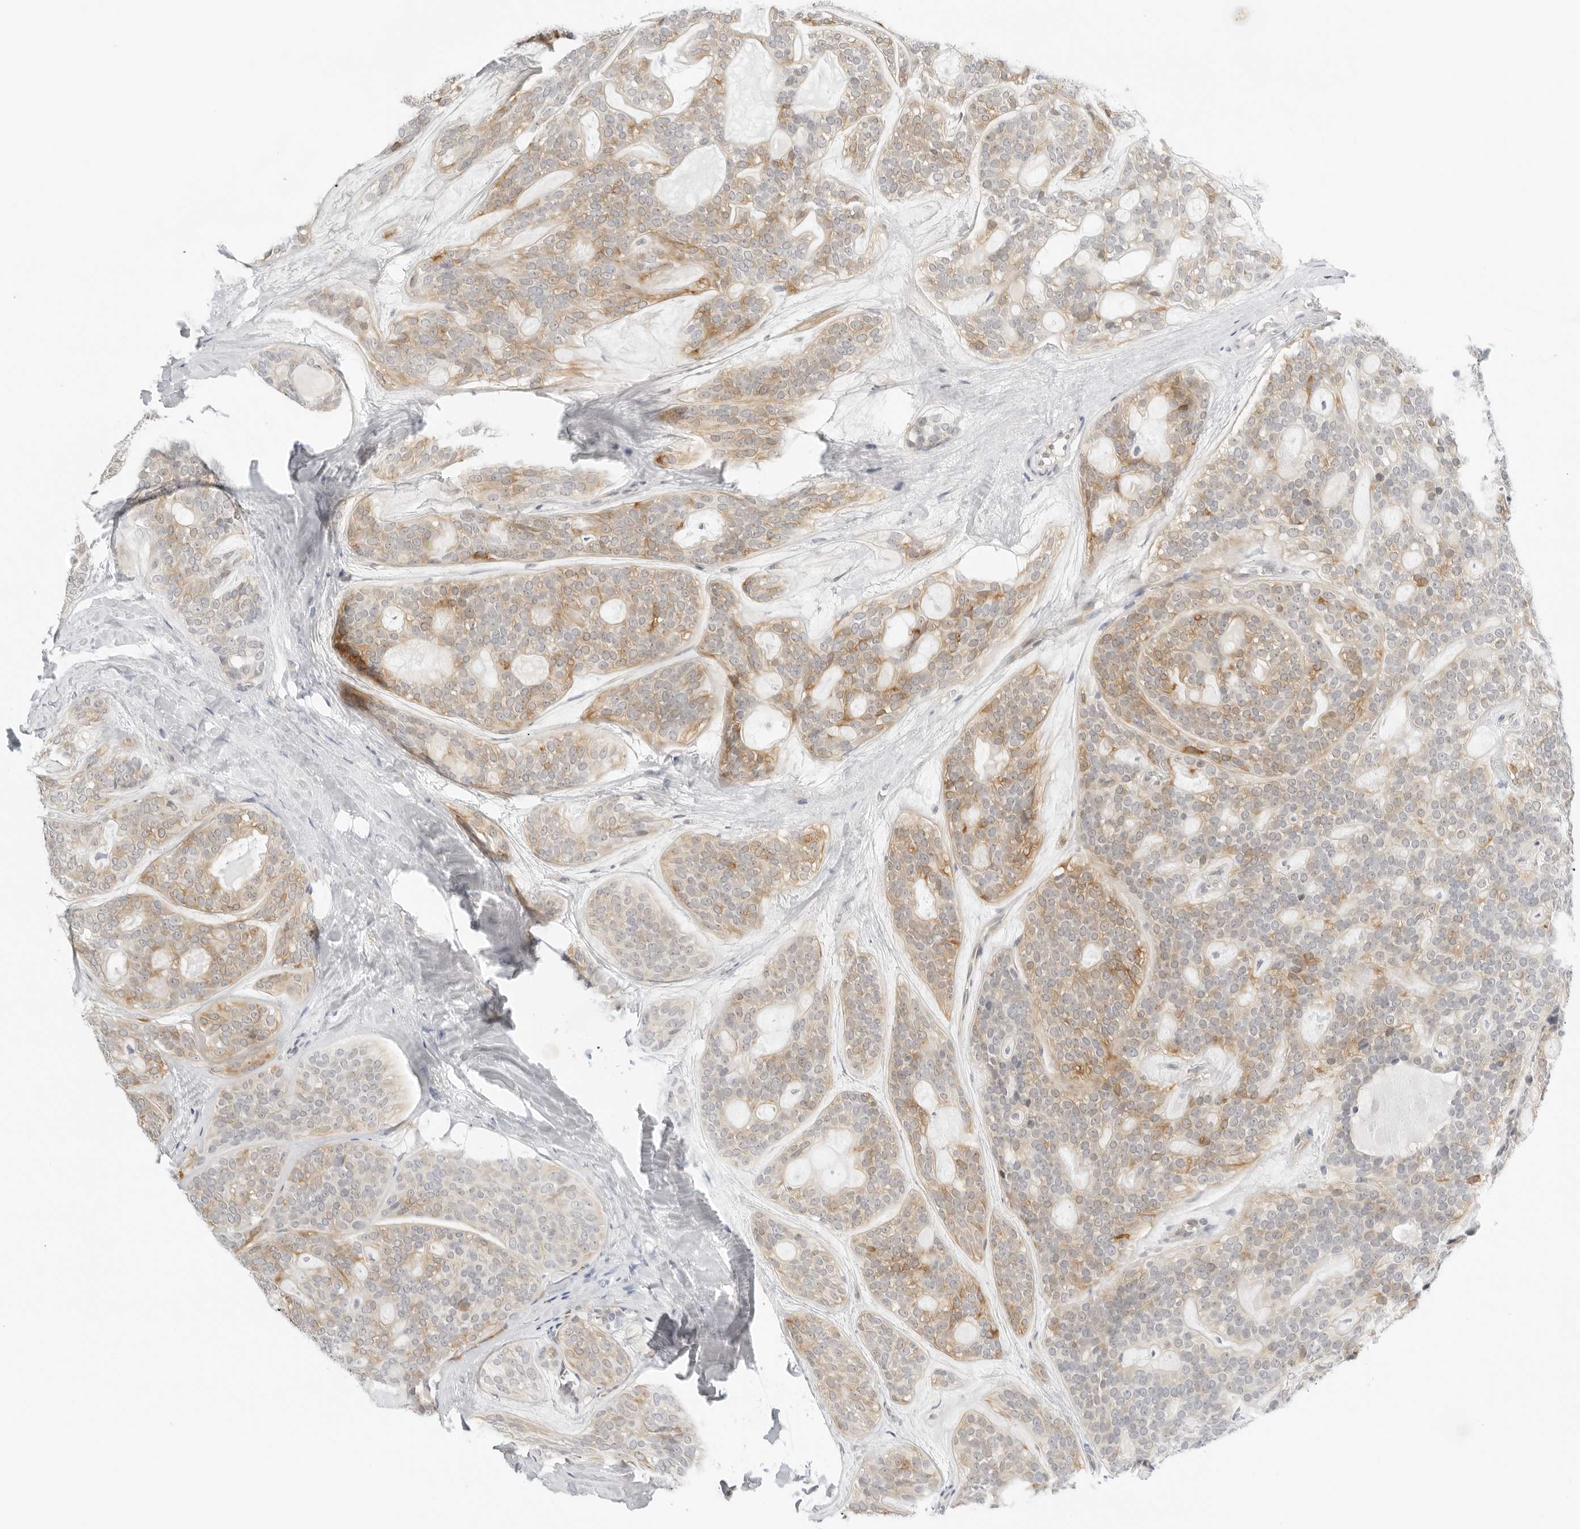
{"staining": {"intensity": "moderate", "quantity": "25%-75%", "location": "cytoplasmic/membranous"}, "tissue": "head and neck cancer", "cell_type": "Tumor cells", "image_type": "cancer", "snomed": [{"axis": "morphology", "description": "Adenocarcinoma, NOS"}, {"axis": "topography", "description": "Head-Neck"}], "caption": "High-magnification brightfield microscopy of head and neck adenocarcinoma stained with DAB (3,3'-diaminobenzidine) (brown) and counterstained with hematoxylin (blue). tumor cells exhibit moderate cytoplasmic/membranous positivity is appreciated in about25%-75% of cells. The protein of interest is stained brown, and the nuclei are stained in blue (DAB (3,3'-diaminobenzidine) IHC with brightfield microscopy, high magnification).", "gene": "OSCP1", "patient": {"sex": "male", "age": 66}}